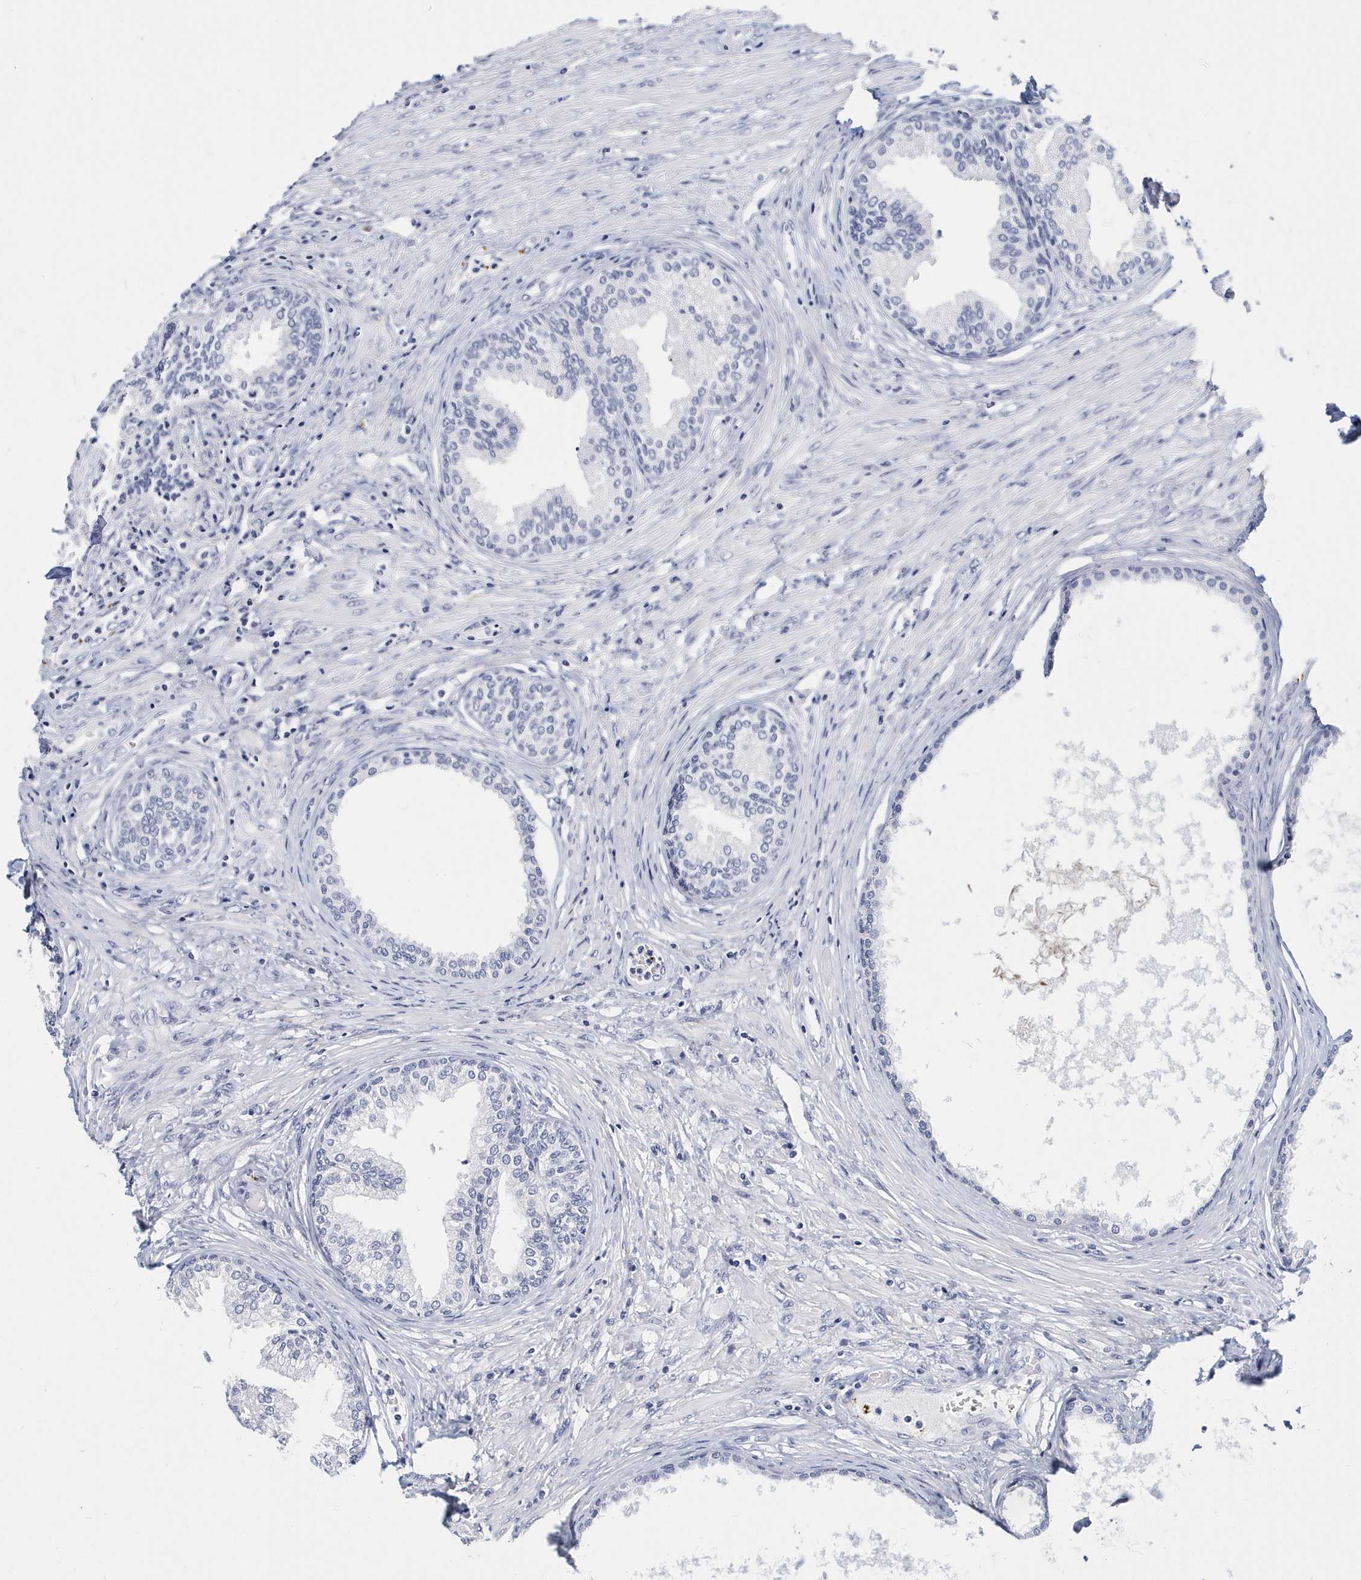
{"staining": {"intensity": "negative", "quantity": "none", "location": "none"}, "tissue": "prostate", "cell_type": "Glandular cells", "image_type": "normal", "snomed": [{"axis": "morphology", "description": "Normal tissue, NOS"}, {"axis": "topography", "description": "Prostate"}], "caption": "The histopathology image displays no significant positivity in glandular cells of prostate. The staining is performed using DAB (3,3'-diaminobenzidine) brown chromogen with nuclei counter-stained in using hematoxylin.", "gene": "ITGA2B", "patient": {"sex": "male", "age": 76}}